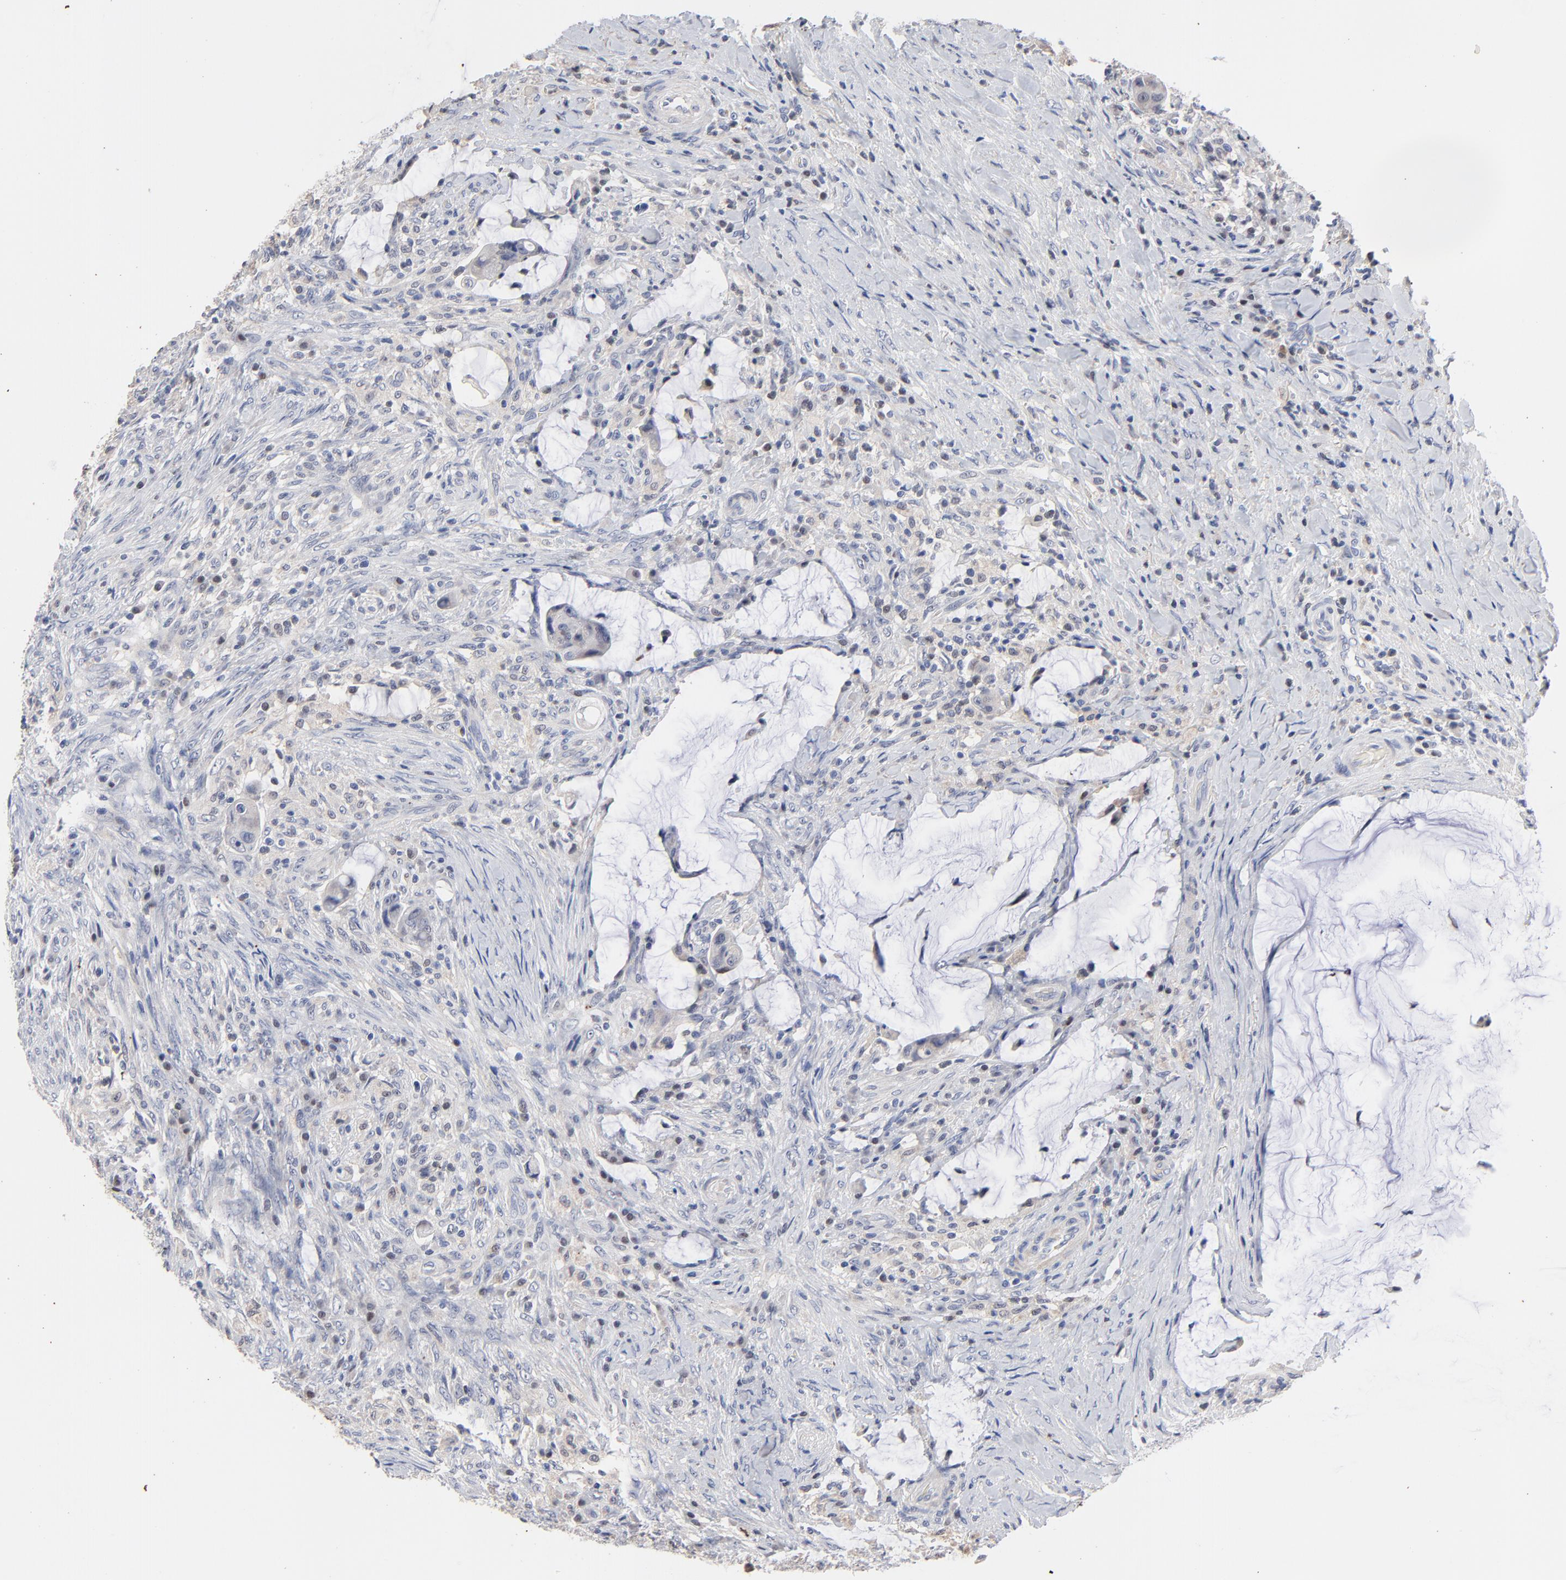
{"staining": {"intensity": "negative", "quantity": "none", "location": "none"}, "tissue": "colorectal cancer", "cell_type": "Tumor cells", "image_type": "cancer", "snomed": [{"axis": "morphology", "description": "Adenocarcinoma, NOS"}, {"axis": "topography", "description": "Rectum"}], "caption": "Immunohistochemistry (IHC) histopathology image of colorectal cancer stained for a protein (brown), which shows no staining in tumor cells.", "gene": "AADAC", "patient": {"sex": "female", "age": 71}}